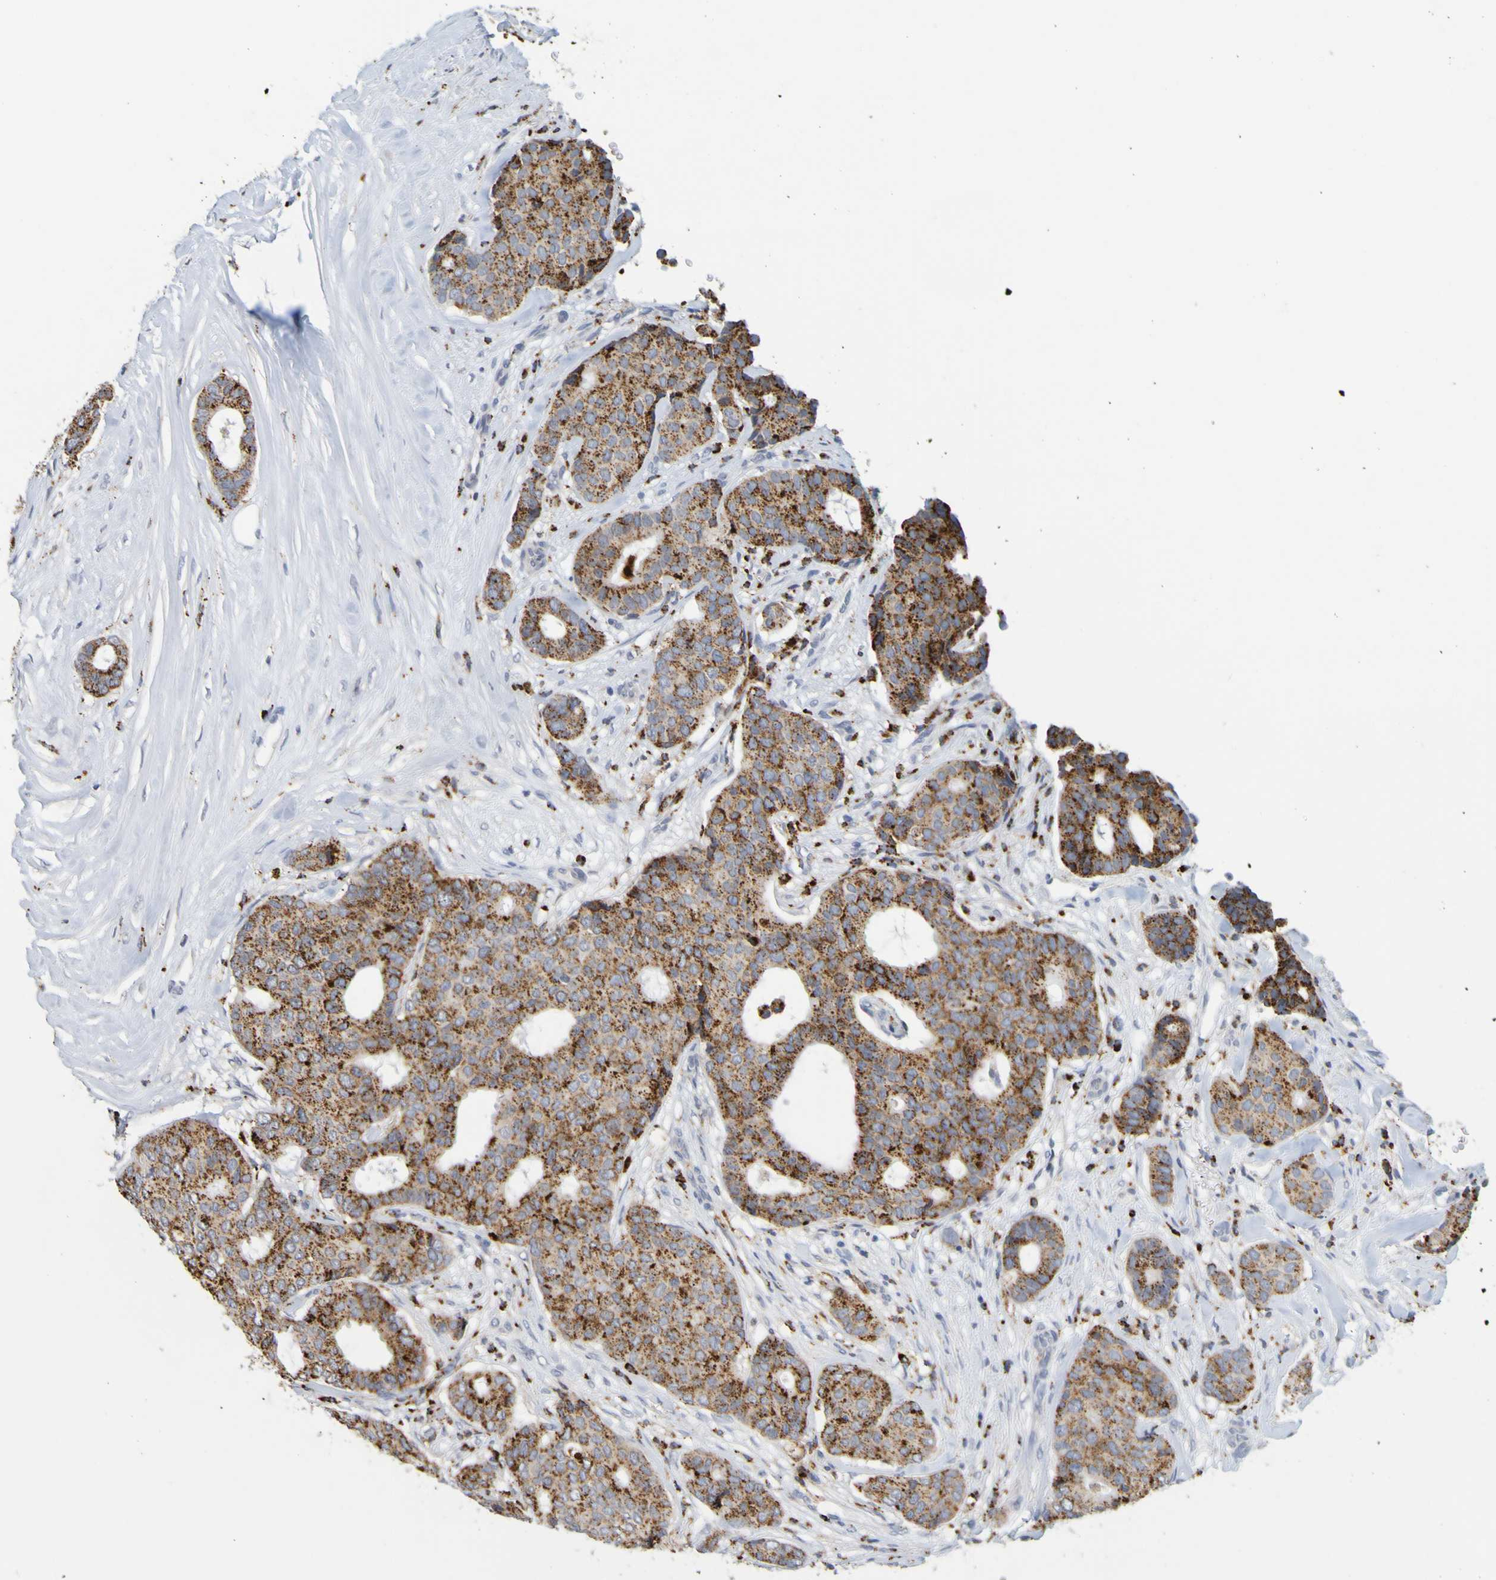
{"staining": {"intensity": "moderate", "quantity": ">75%", "location": "cytoplasmic/membranous"}, "tissue": "breast cancer", "cell_type": "Tumor cells", "image_type": "cancer", "snomed": [{"axis": "morphology", "description": "Duct carcinoma"}, {"axis": "topography", "description": "Breast"}], "caption": "Immunohistochemistry (IHC) (DAB) staining of human breast cancer reveals moderate cytoplasmic/membranous protein positivity in approximately >75% of tumor cells. Using DAB (3,3'-diaminobenzidine) (brown) and hematoxylin (blue) stains, captured at high magnification using brightfield microscopy.", "gene": "TPH1", "patient": {"sex": "female", "age": 75}}